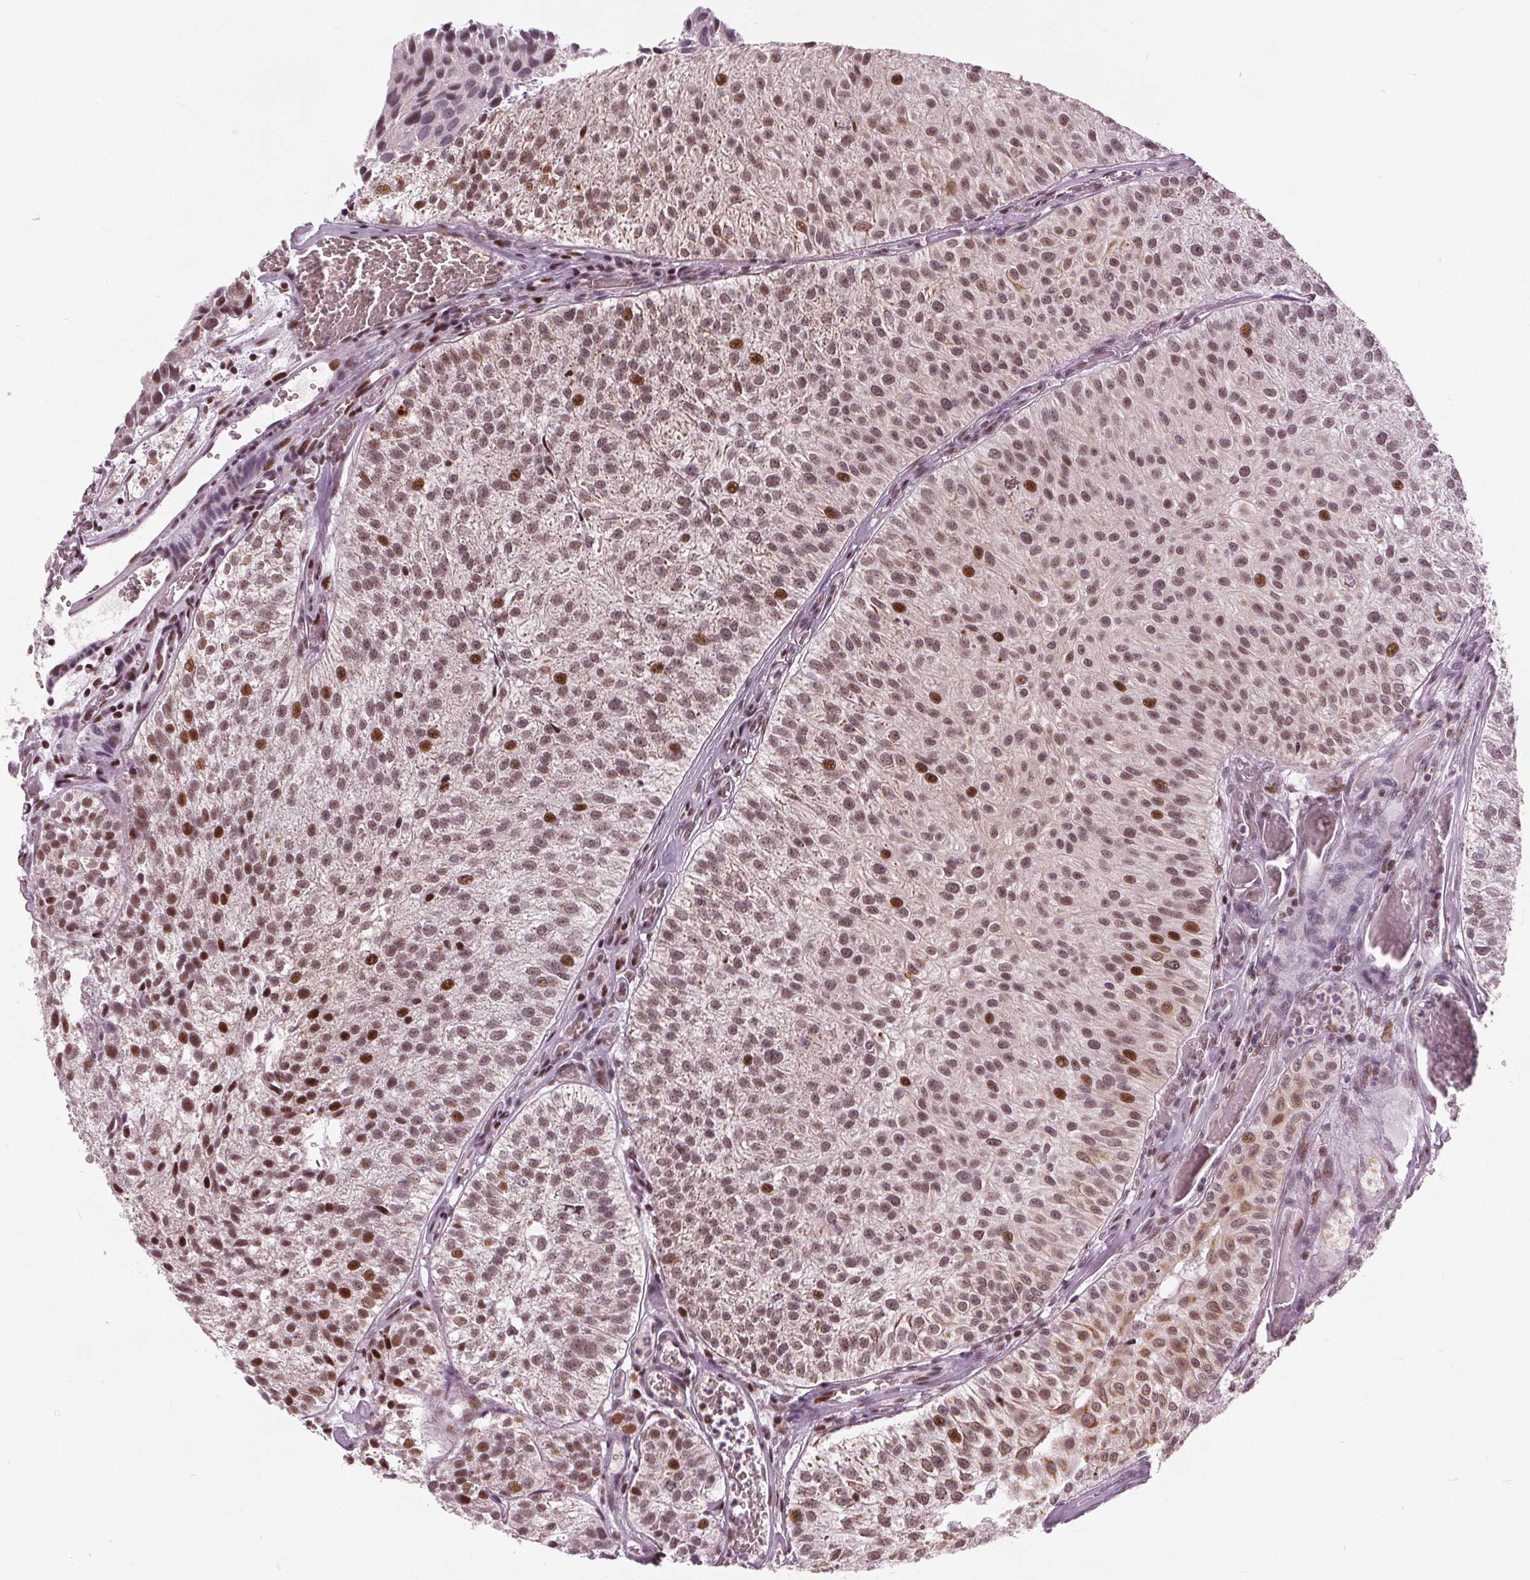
{"staining": {"intensity": "moderate", "quantity": ">75%", "location": "nuclear"}, "tissue": "urothelial cancer", "cell_type": "Tumor cells", "image_type": "cancer", "snomed": [{"axis": "morphology", "description": "Urothelial carcinoma, Low grade"}, {"axis": "topography", "description": "Urinary bladder"}], "caption": "The micrograph exhibits immunohistochemical staining of low-grade urothelial carcinoma. There is moderate nuclear positivity is seen in approximately >75% of tumor cells. (Stains: DAB in brown, nuclei in blue, Microscopy: brightfield microscopy at high magnification).", "gene": "TTC34", "patient": {"sex": "female", "age": 87}}